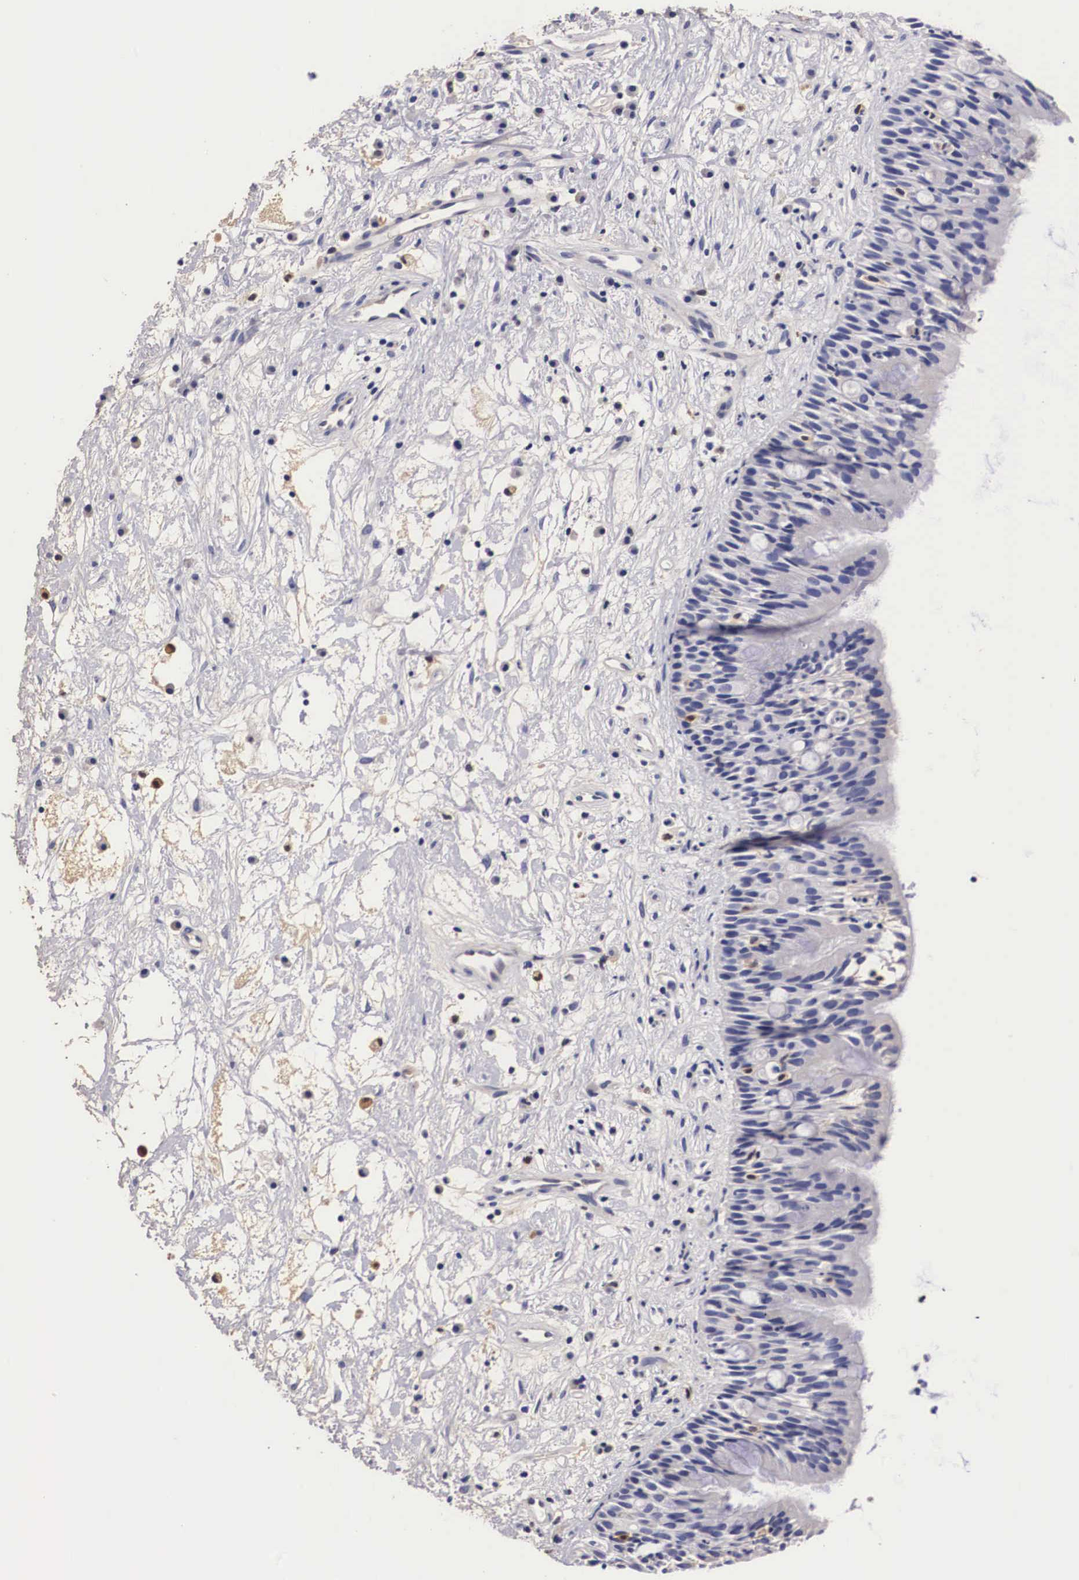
{"staining": {"intensity": "negative", "quantity": "none", "location": "none"}, "tissue": "nasopharynx", "cell_type": "Respiratory epithelial cells", "image_type": "normal", "snomed": [{"axis": "morphology", "description": "Normal tissue, NOS"}, {"axis": "topography", "description": "Nasopharynx"}], "caption": "Immunohistochemical staining of unremarkable human nasopharynx displays no significant staining in respiratory epithelial cells. The staining was performed using DAB (3,3'-diaminobenzidine) to visualize the protein expression in brown, while the nuclei were stained in blue with hematoxylin (Magnification: 20x).", "gene": "RENBP", "patient": {"sex": "male", "age": 13}}